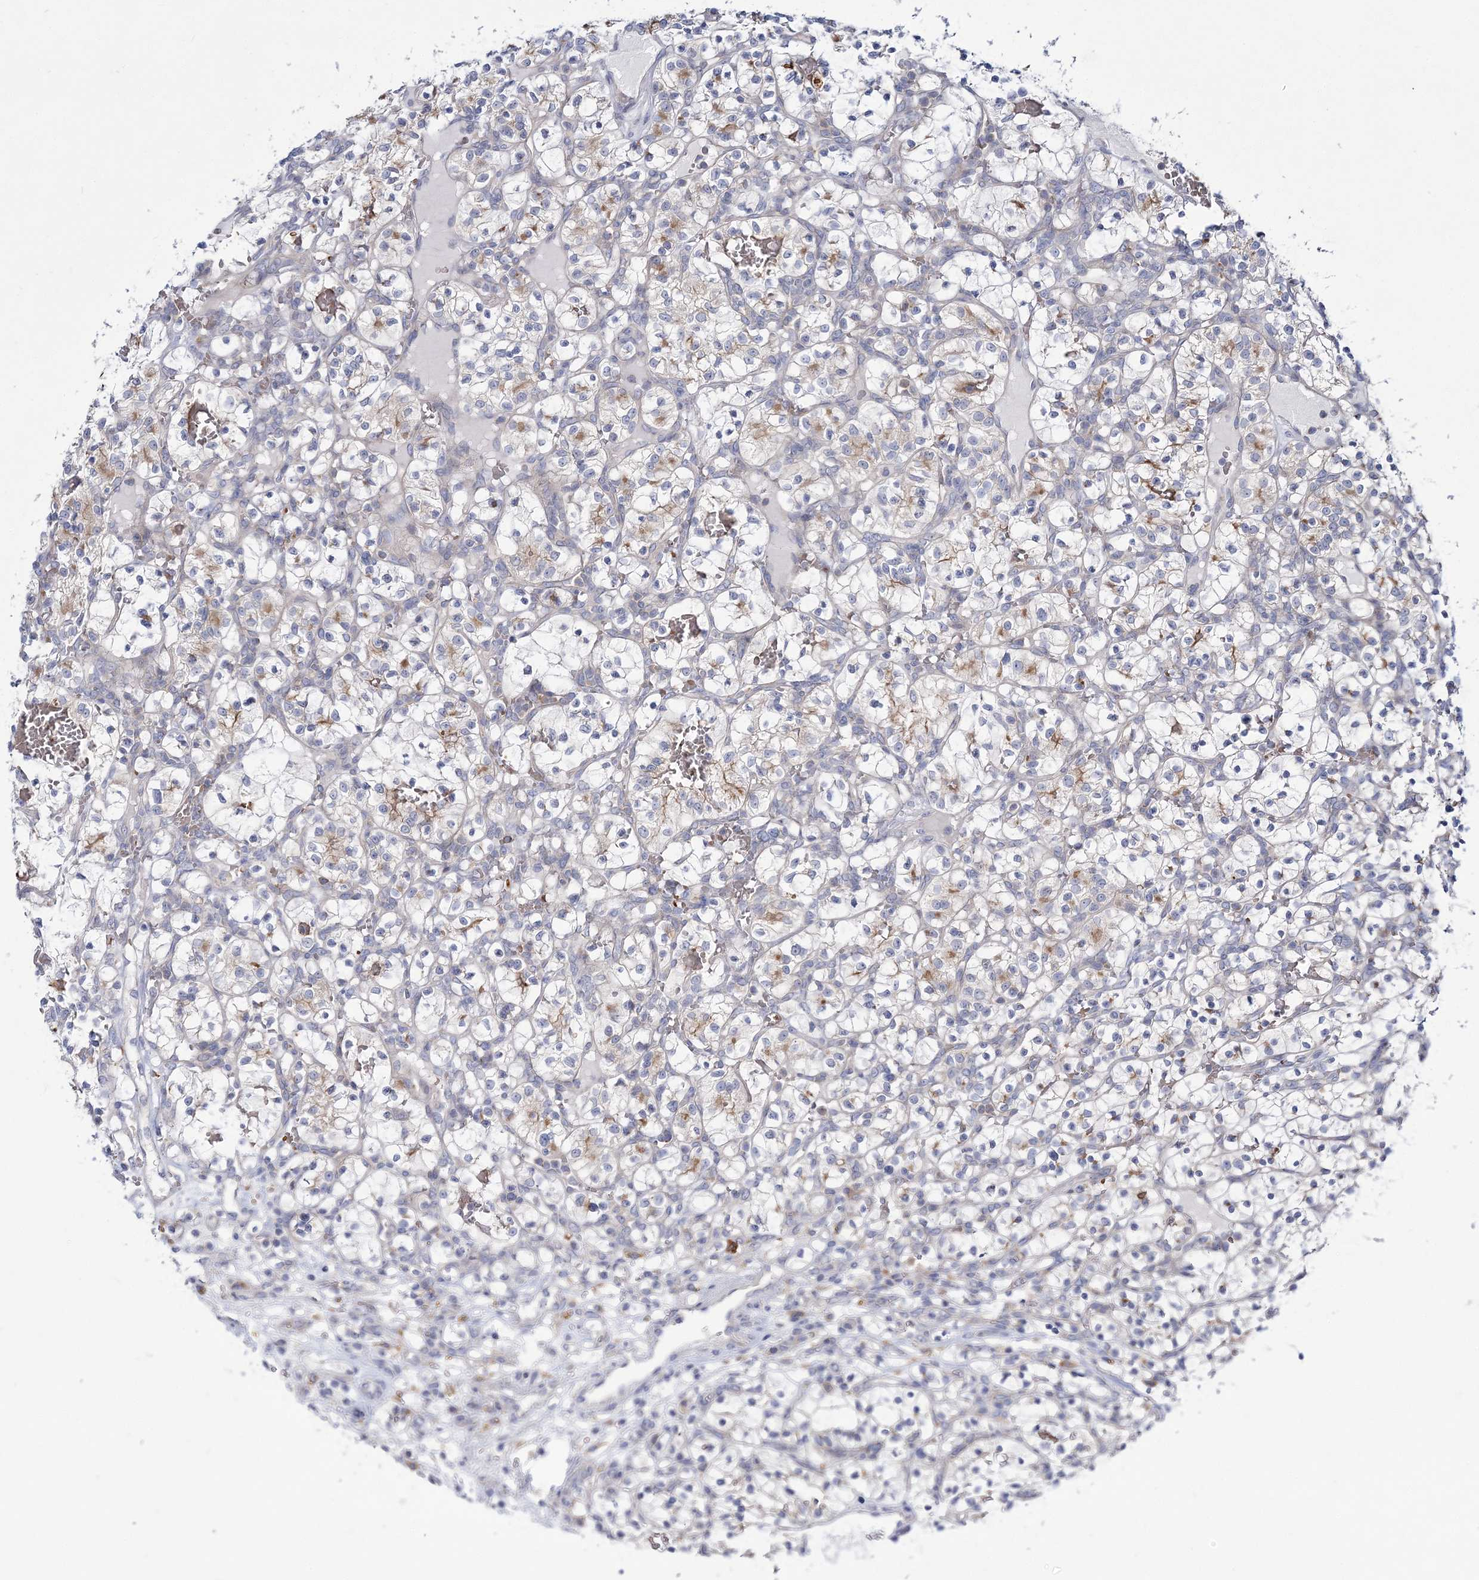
{"staining": {"intensity": "negative", "quantity": "none", "location": "none"}, "tissue": "renal cancer", "cell_type": "Tumor cells", "image_type": "cancer", "snomed": [{"axis": "morphology", "description": "Adenocarcinoma, NOS"}, {"axis": "topography", "description": "Kidney"}], "caption": "This is an immunohistochemistry photomicrograph of human adenocarcinoma (renal). There is no positivity in tumor cells.", "gene": "ATP11B", "patient": {"sex": "female", "age": 57}}